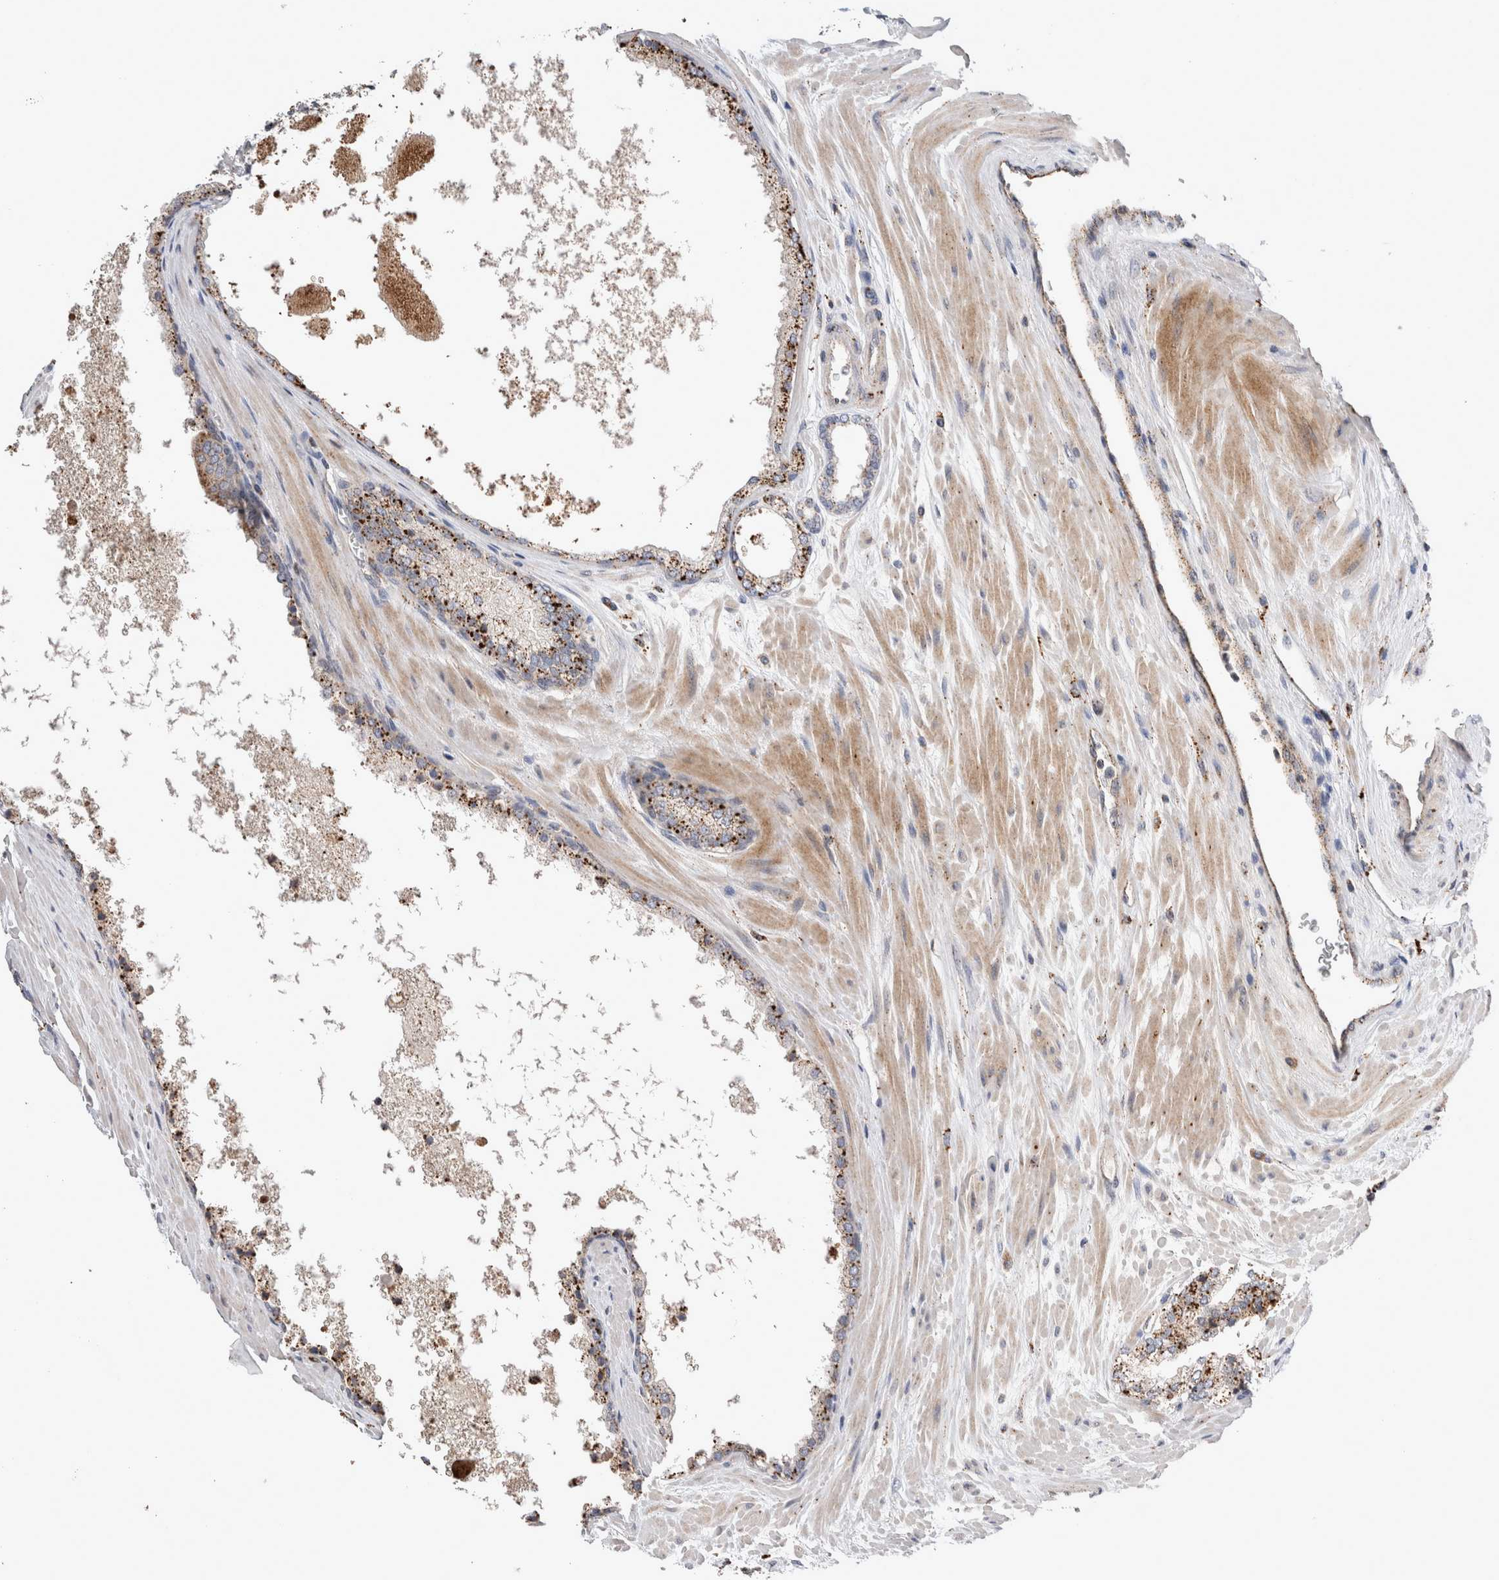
{"staining": {"intensity": "moderate", "quantity": ">75%", "location": "cytoplasmic/membranous"}, "tissue": "prostate cancer", "cell_type": "Tumor cells", "image_type": "cancer", "snomed": [{"axis": "morphology", "description": "Adenocarcinoma, High grade"}, {"axis": "topography", "description": "Prostate"}], "caption": "Human prostate cancer (adenocarcinoma (high-grade)) stained with a brown dye displays moderate cytoplasmic/membranous positive staining in approximately >75% of tumor cells.", "gene": "CTSA", "patient": {"sex": "male", "age": 65}}